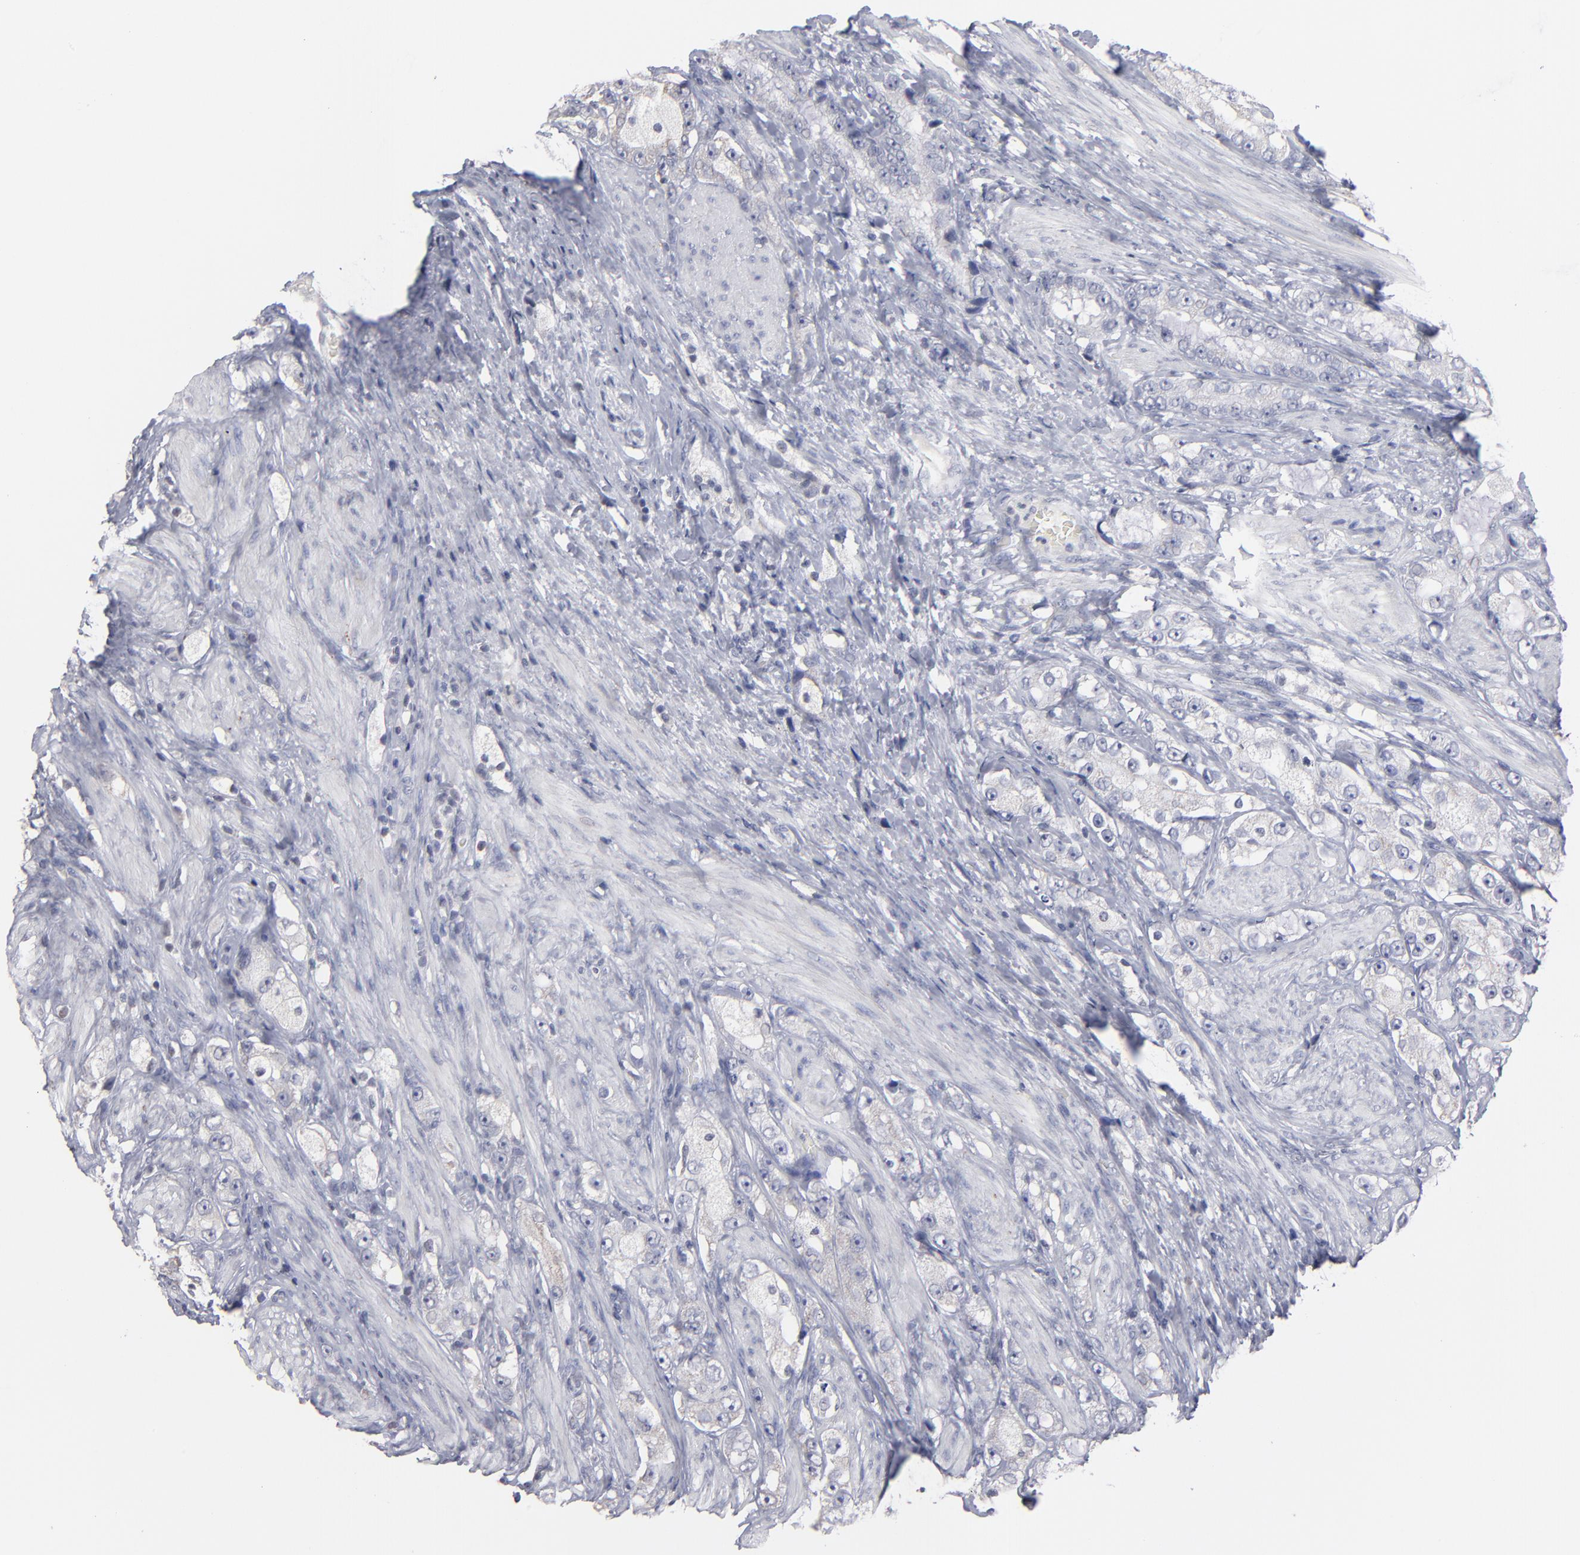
{"staining": {"intensity": "negative", "quantity": "none", "location": "none"}, "tissue": "prostate cancer", "cell_type": "Tumor cells", "image_type": "cancer", "snomed": [{"axis": "morphology", "description": "Adenocarcinoma, High grade"}, {"axis": "topography", "description": "Prostate"}], "caption": "This is an IHC image of prostate adenocarcinoma (high-grade). There is no positivity in tumor cells.", "gene": "RPH3A", "patient": {"sex": "male", "age": 63}}